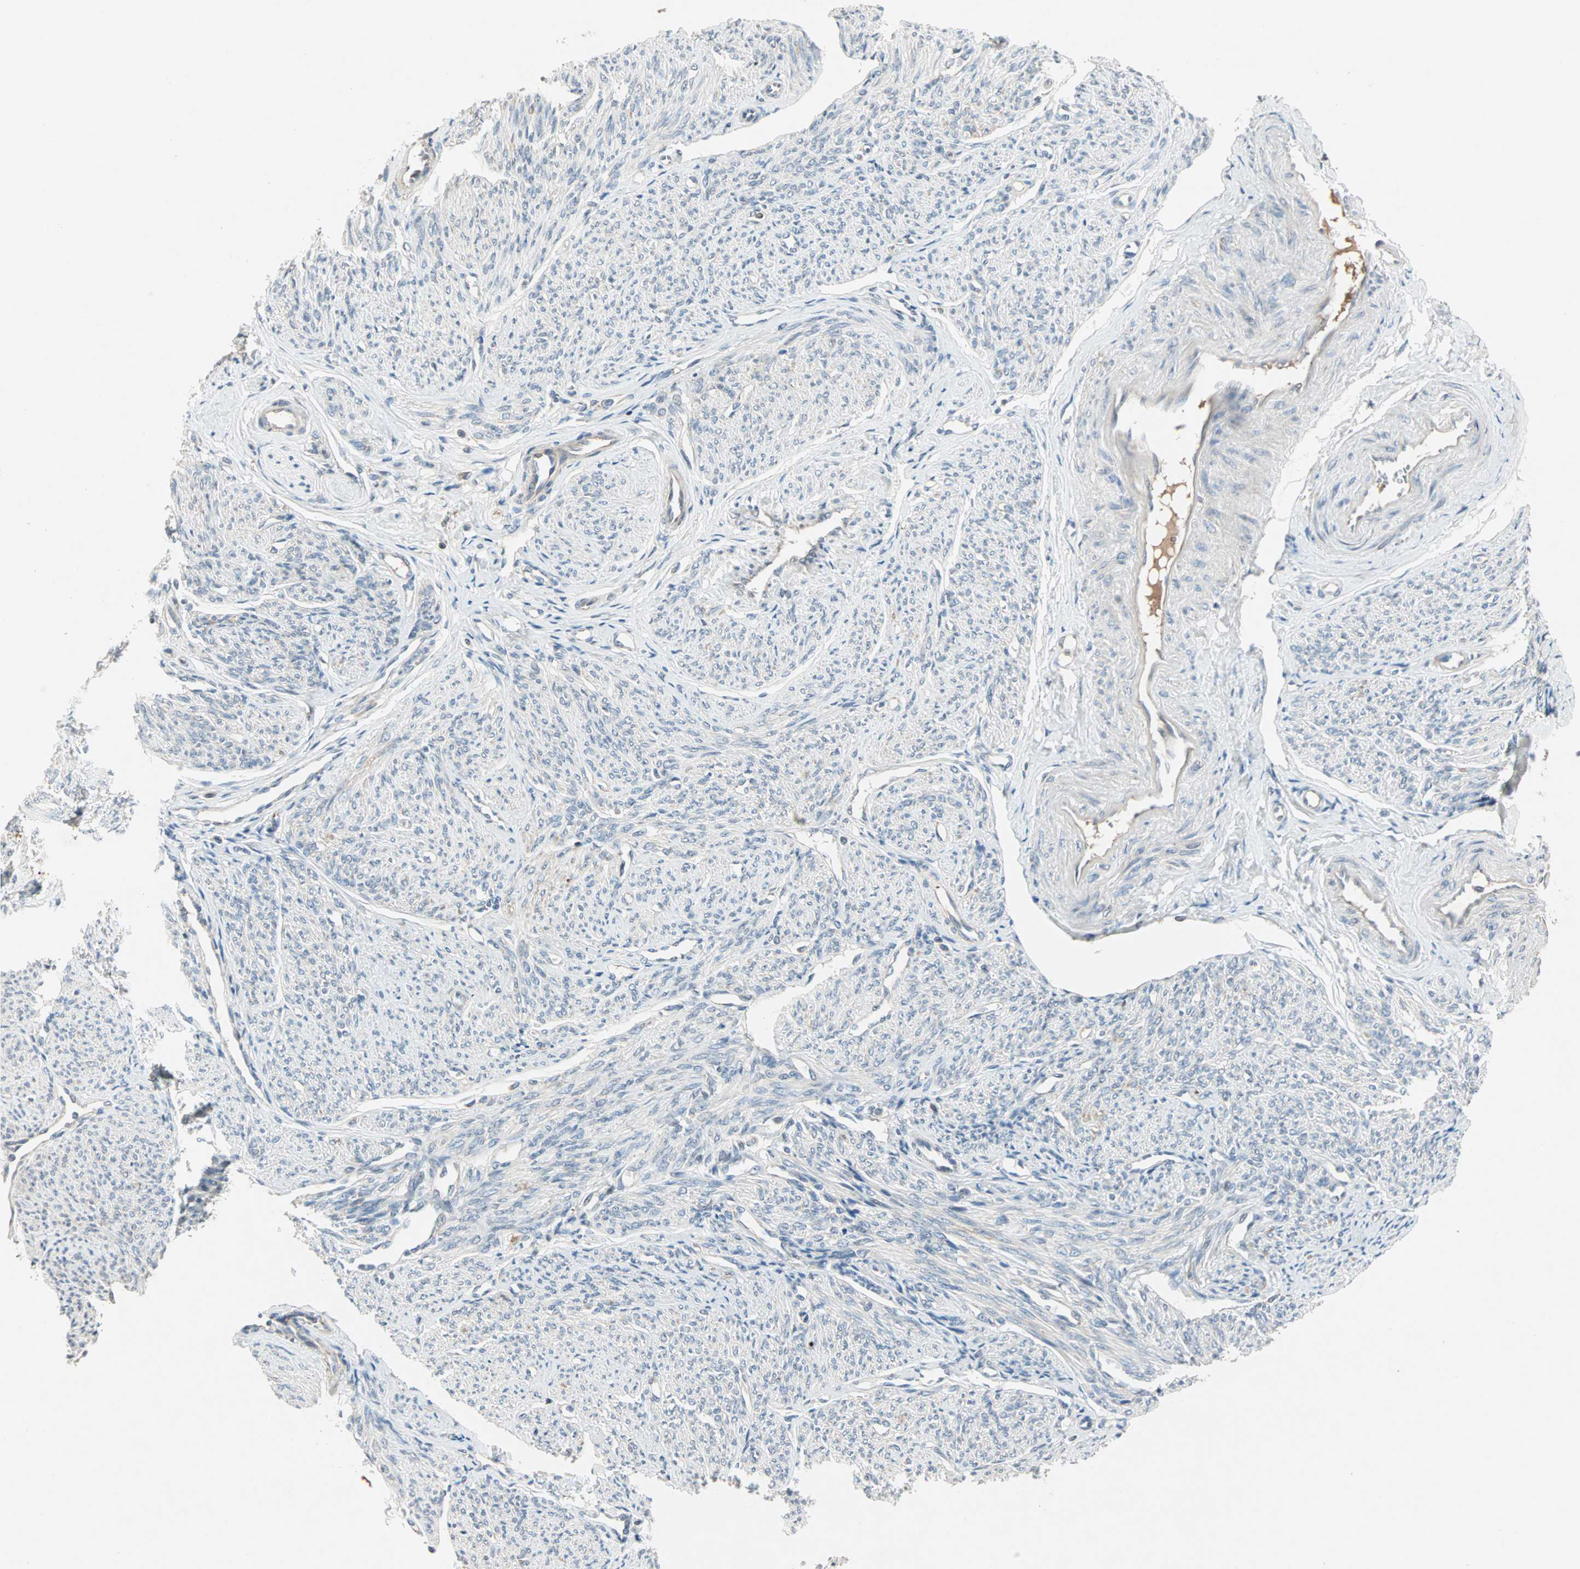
{"staining": {"intensity": "weak", "quantity": "25%-75%", "location": "cytoplasmic/membranous"}, "tissue": "smooth muscle", "cell_type": "Smooth muscle cells", "image_type": "normal", "snomed": [{"axis": "morphology", "description": "Normal tissue, NOS"}, {"axis": "topography", "description": "Smooth muscle"}], "caption": "Weak cytoplasmic/membranous protein staining is present in about 25%-75% of smooth muscle cells in smooth muscle.", "gene": "PROS1", "patient": {"sex": "female", "age": 65}}